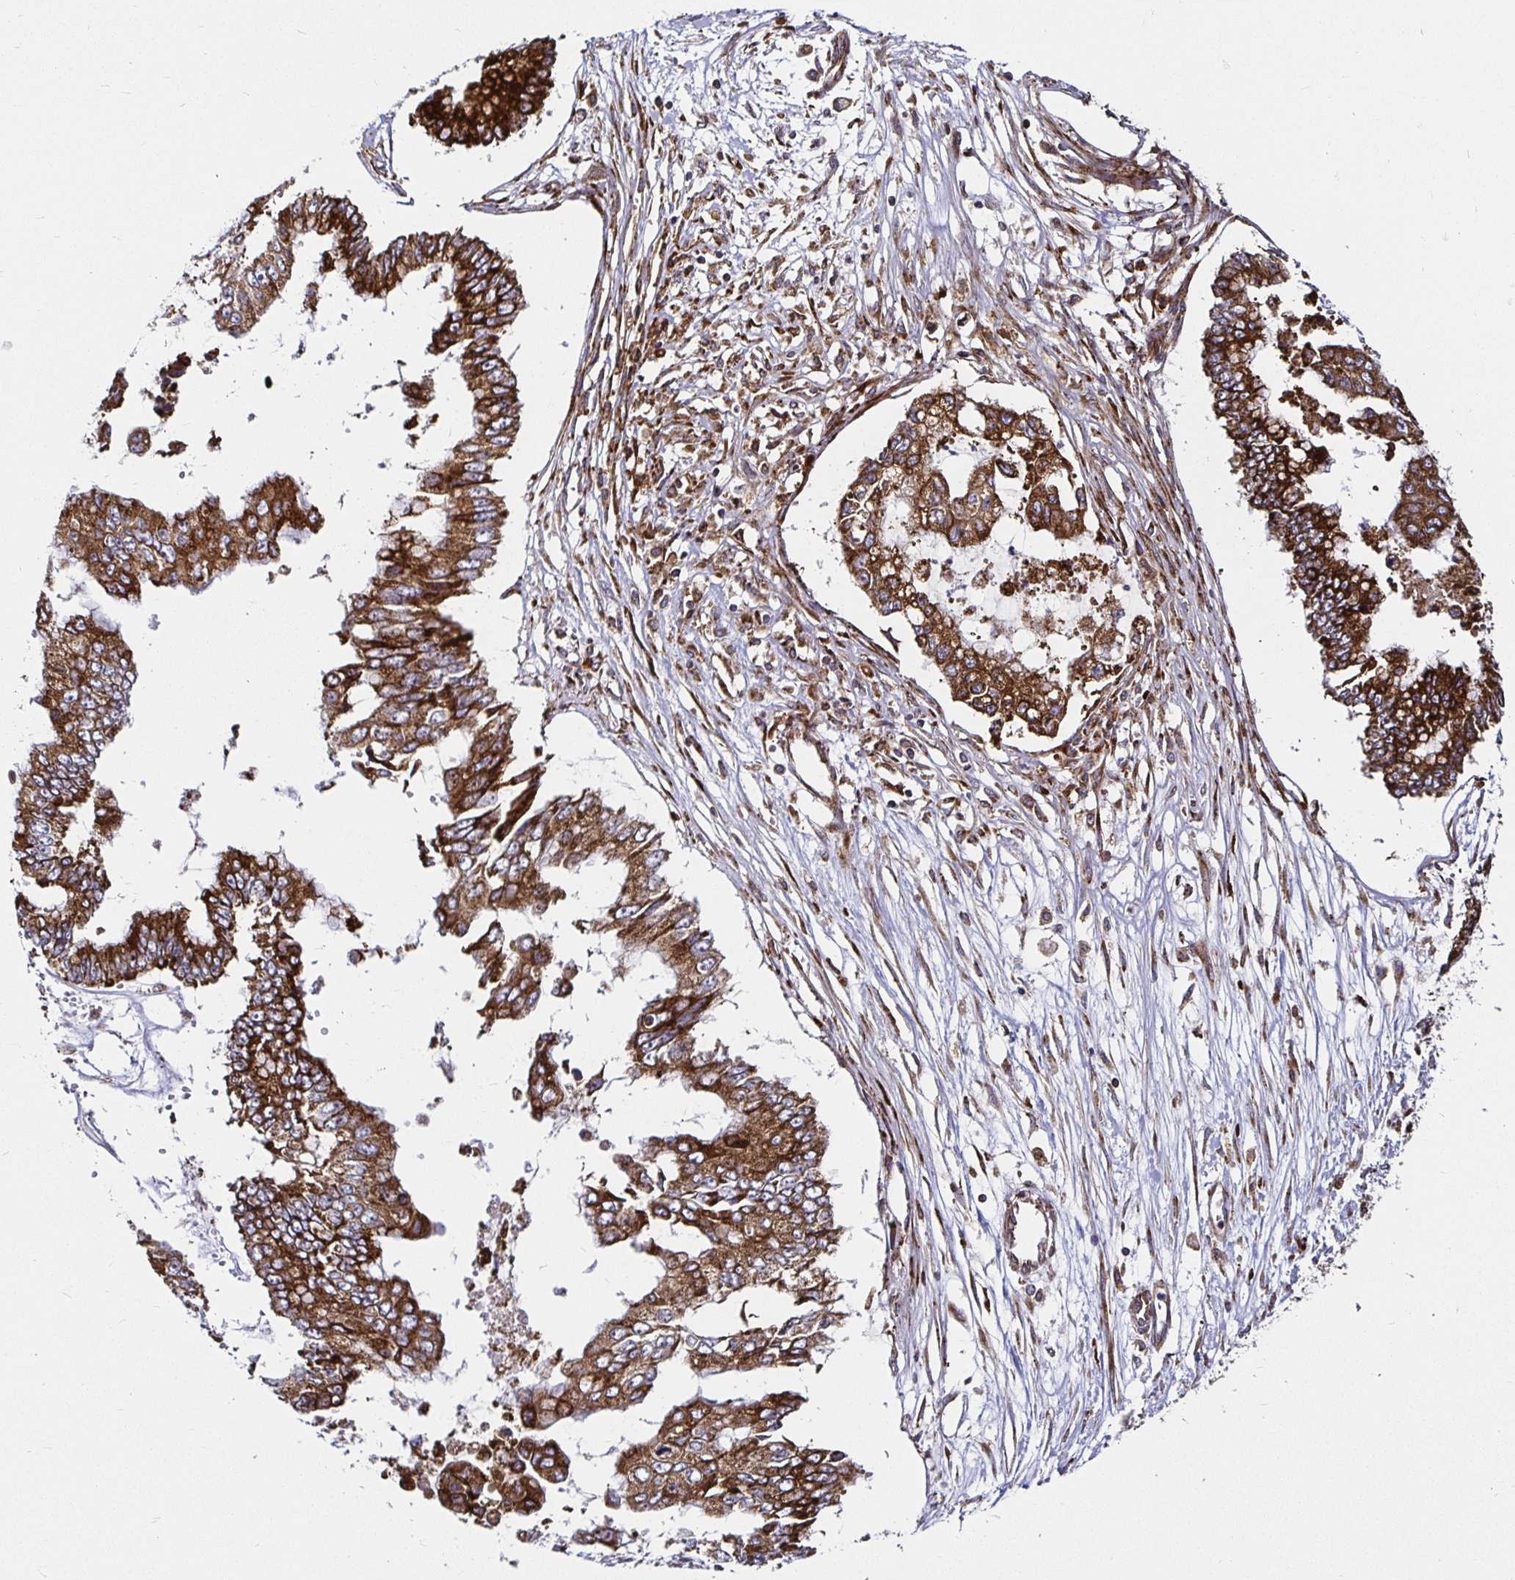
{"staining": {"intensity": "moderate", "quantity": ">75%", "location": "cytoplasmic/membranous"}, "tissue": "ovarian cancer", "cell_type": "Tumor cells", "image_type": "cancer", "snomed": [{"axis": "morphology", "description": "Cystadenocarcinoma, mucinous, NOS"}, {"axis": "topography", "description": "Ovary"}], "caption": "This image demonstrates IHC staining of ovarian mucinous cystadenocarcinoma, with medium moderate cytoplasmic/membranous expression in approximately >75% of tumor cells.", "gene": "SMYD3", "patient": {"sex": "female", "age": 72}}